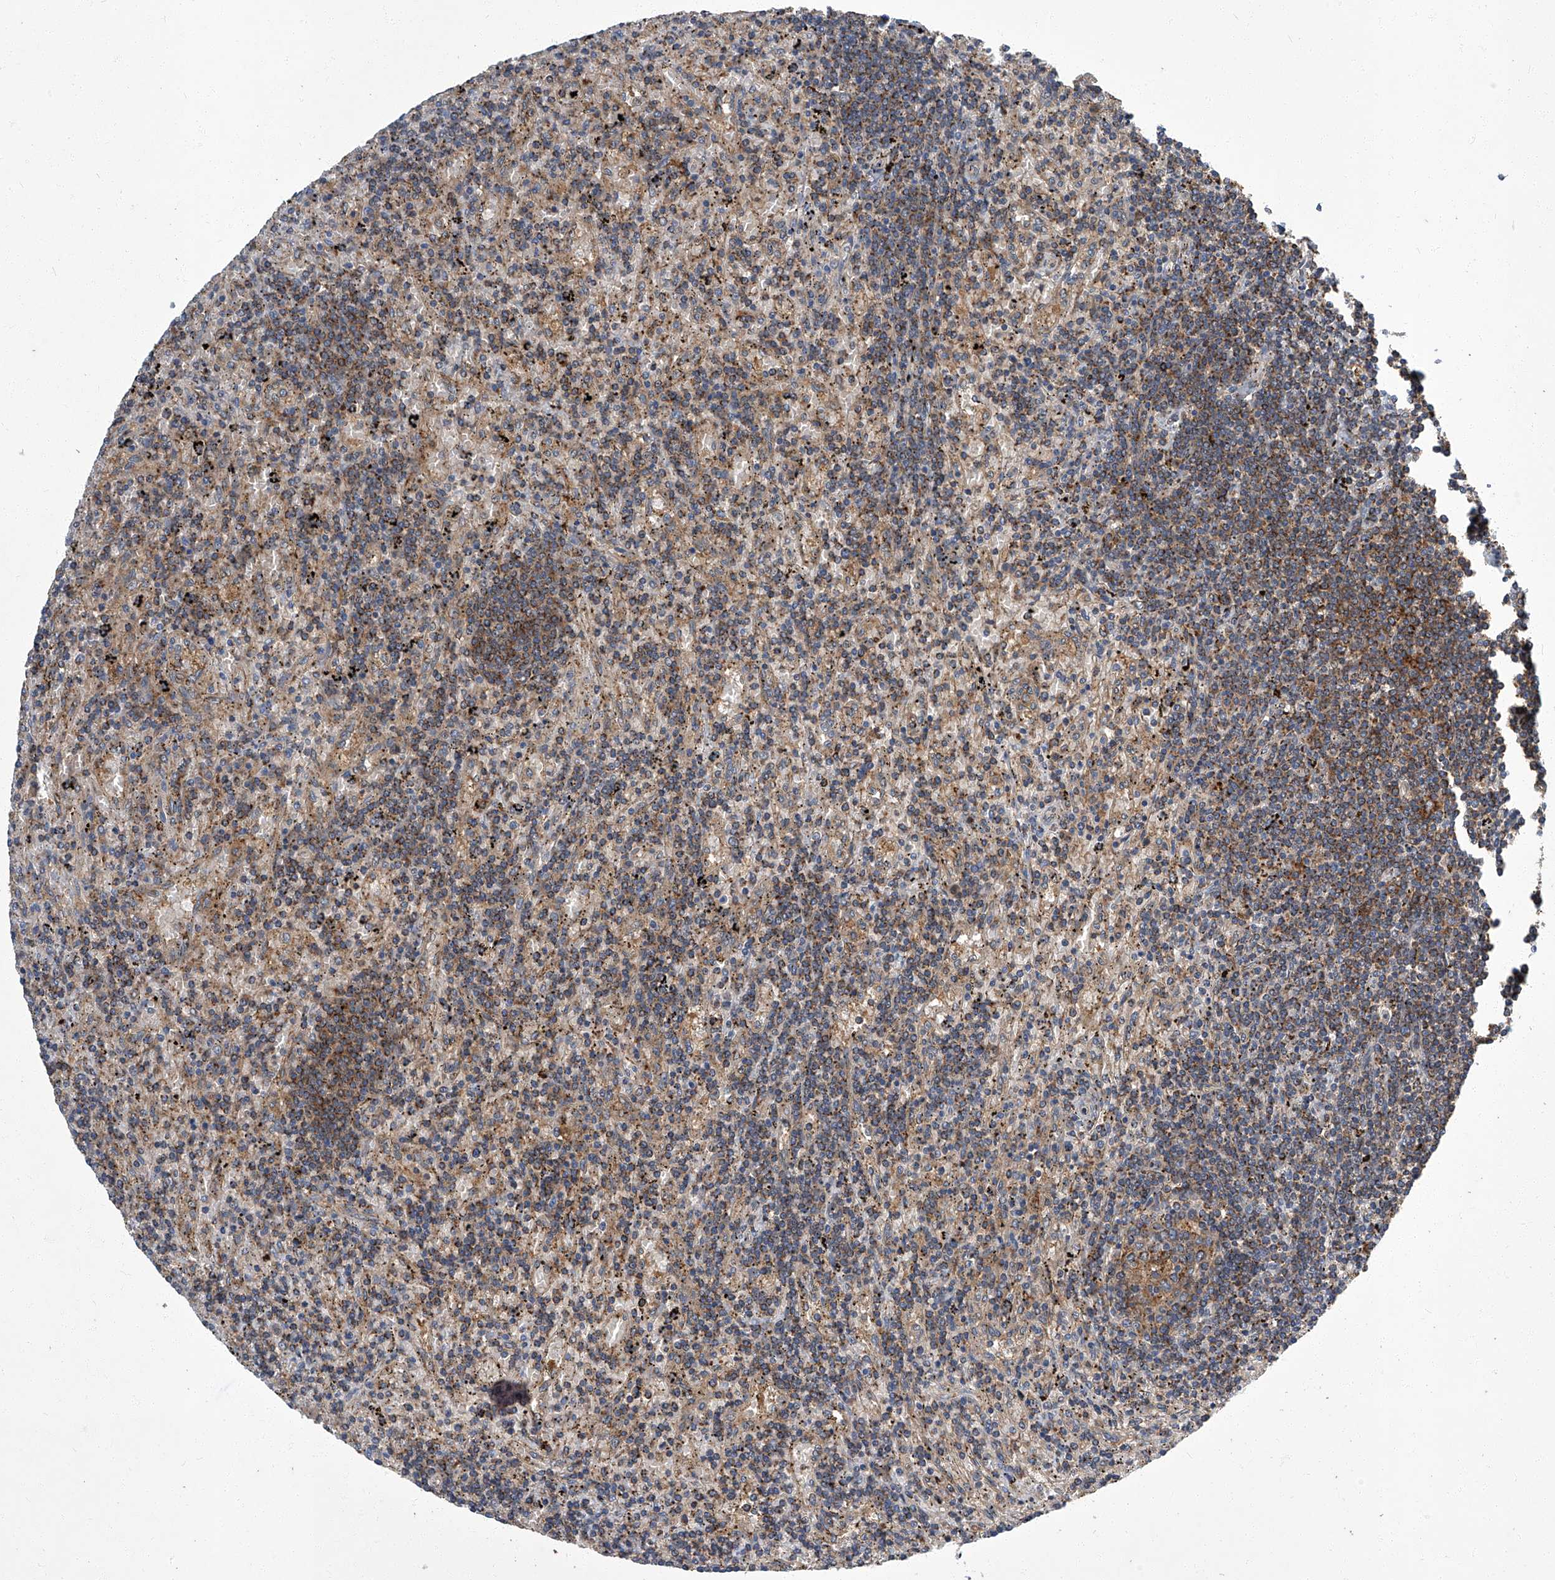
{"staining": {"intensity": "strong", "quantity": "25%-75%", "location": "cytoplasmic/membranous"}, "tissue": "lymphoma", "cell_type": "Tumor cells", "image_type": "cancer", "snomed": [{"axis": "morphology", "description": "Malignant lymphoma, non-Hodgkin's type, Low grade"}, {"axis": "topography", "description": "Spleen"}], "caption": "A histopathology image showing strong cytoplasmic/membranous positivity in approximately 25%-75% of tumor cells in lymphoma, as visualized by brown immunohistochemical staining.", "gene": "TNFRSF13B", "patient": {"sex": "male", "age": 76}}